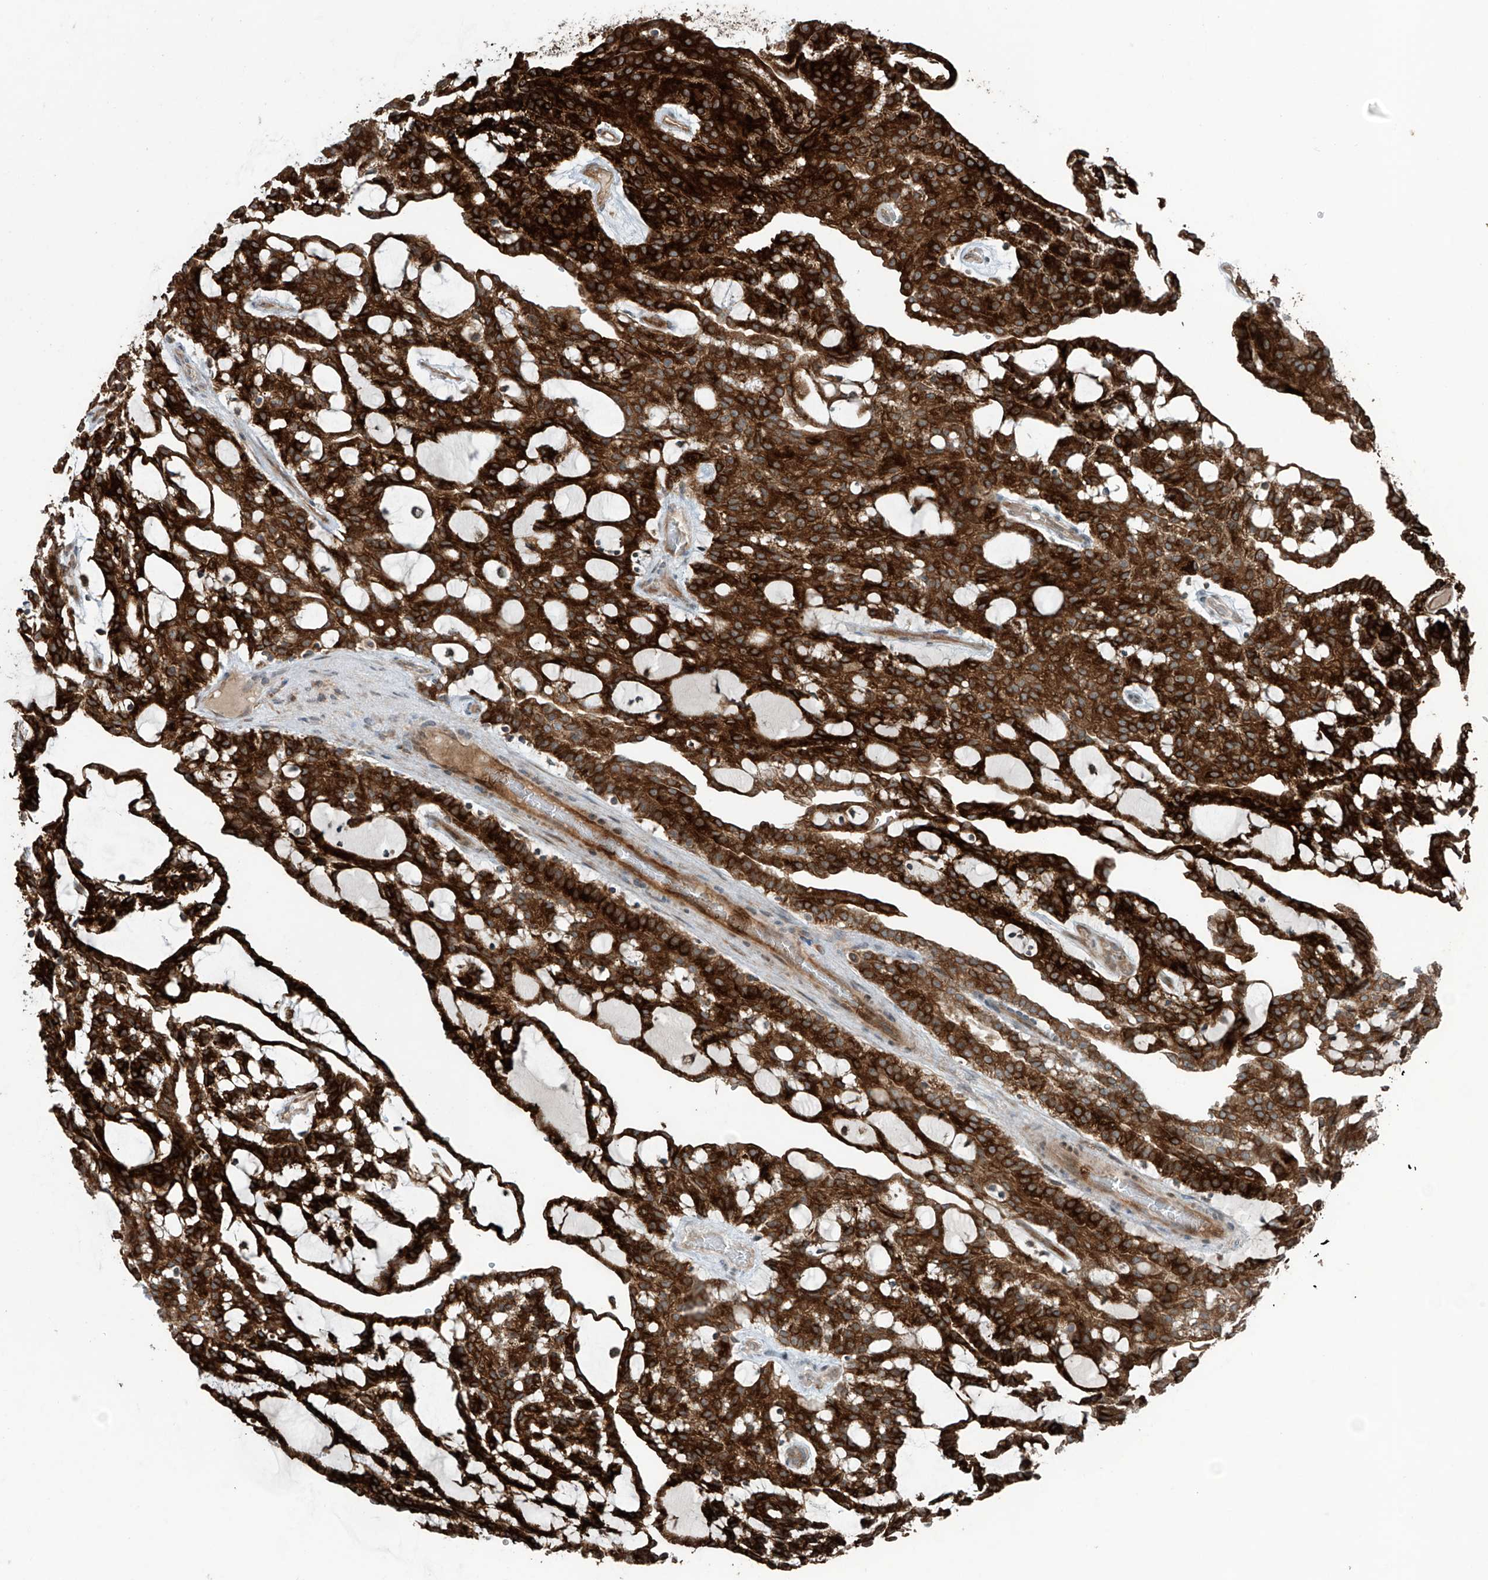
{"staining": {"intensity": "strong", "quantity": ">75%", "location": "cytoplasmic/membranous"}, "tissue": "renal cancer", "cell_type": "Tumor cells", "image_type": "cancer", "snomed": [{"axis": "morphology", "description": "Adenocarcinoma, NOS"}, {"axis": "topography", "description": "Kidney"}], "caption": "Human renal cancer stained with a protein marker displays strong staining in tumor cells.", "gene": "SAMD3", "patient": {"sex": "male", "age": 63}}